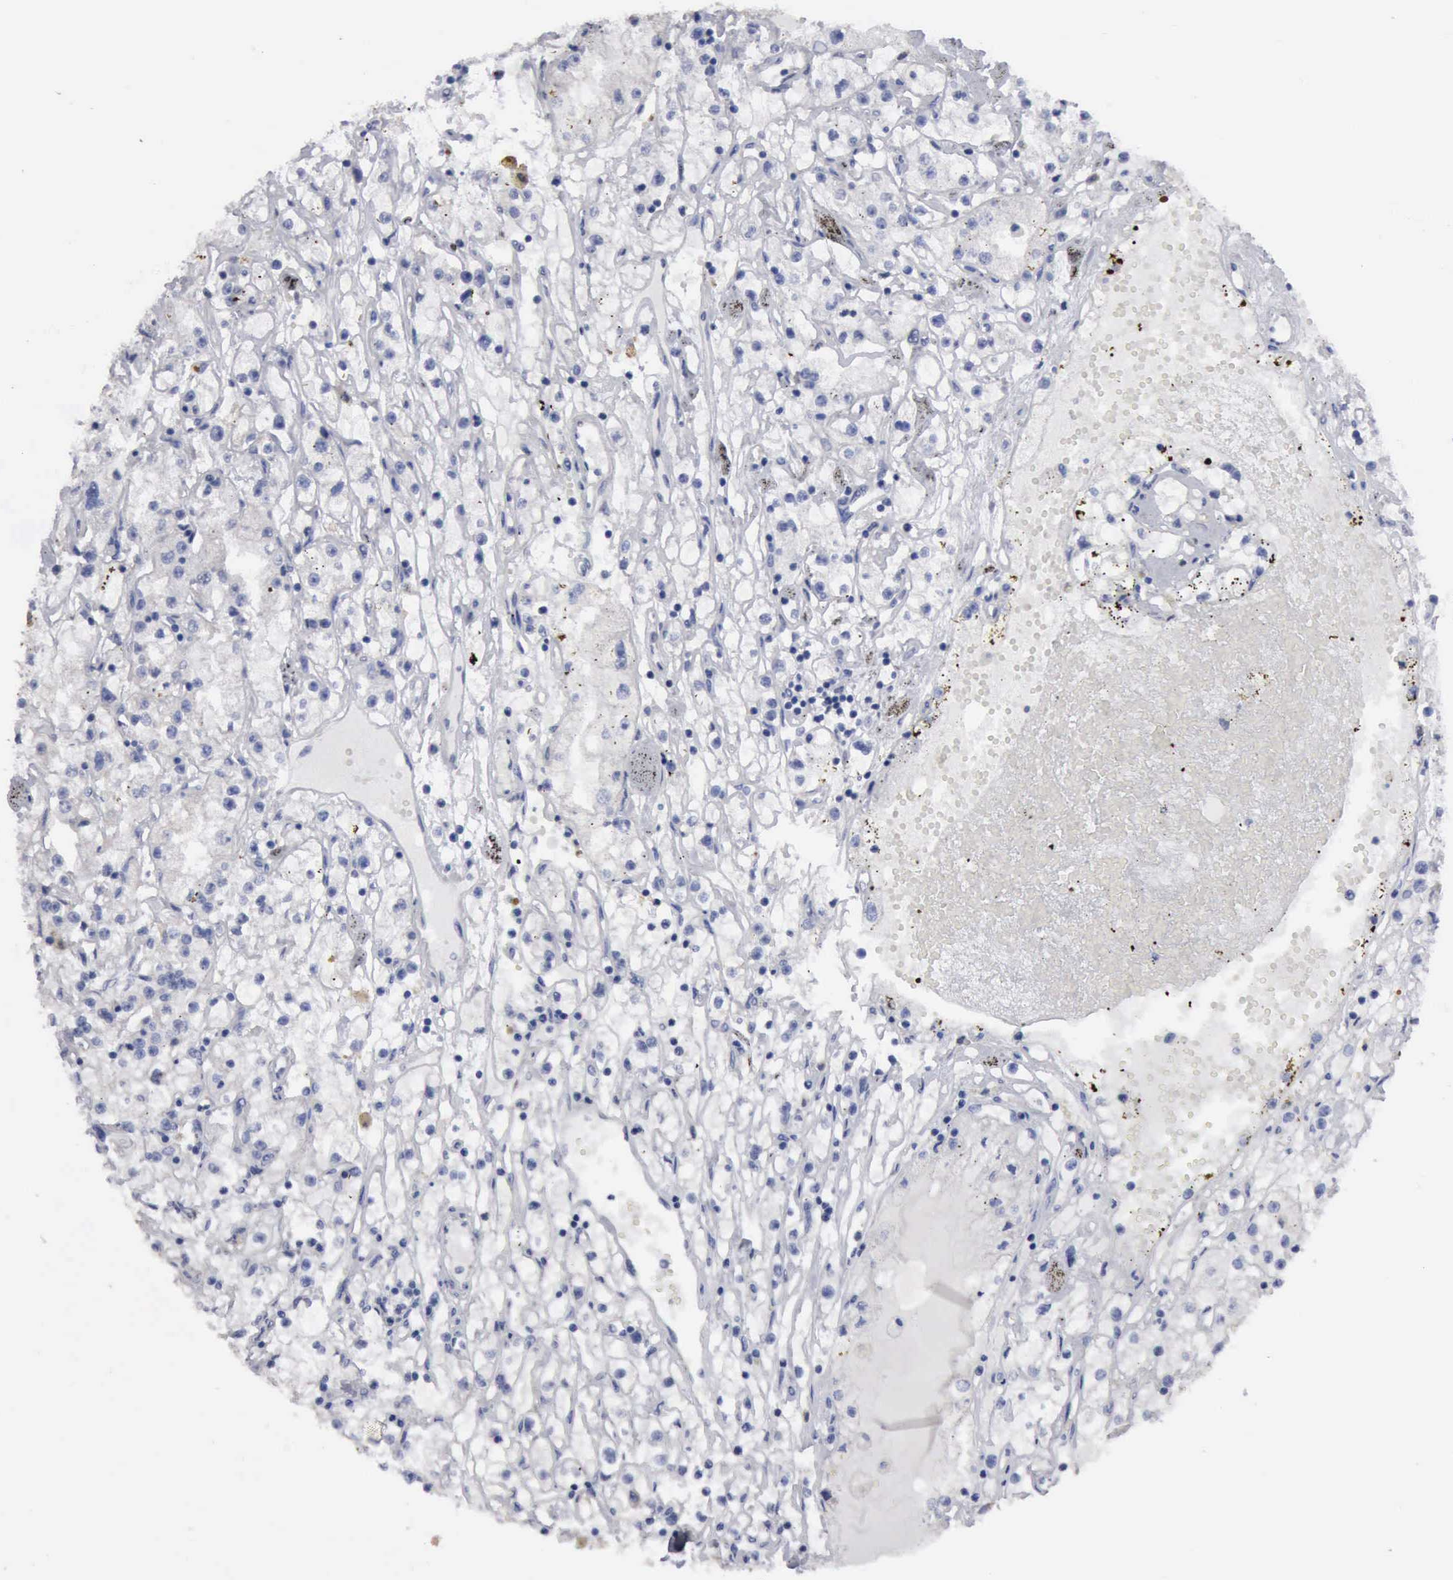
{"staining": {"intensity": "negative", "quantity": "none", "location": "none"}, "tissue": "renal cancer", "cell_type": "Tumor cells", "image_type": "cancer", "snomed": [{"axis": "morphology", "description": "Adenocarcinoma, NOS"}, {"axis": "topography", "description": "Kidney"}], "caption": "Immunohistochemical staining of renal cancer (adenocarcinoma) reveals no significant positivity in tumor cells.", "gene": "TXLNG", "patient": {"sex": "male", "age": 56}}